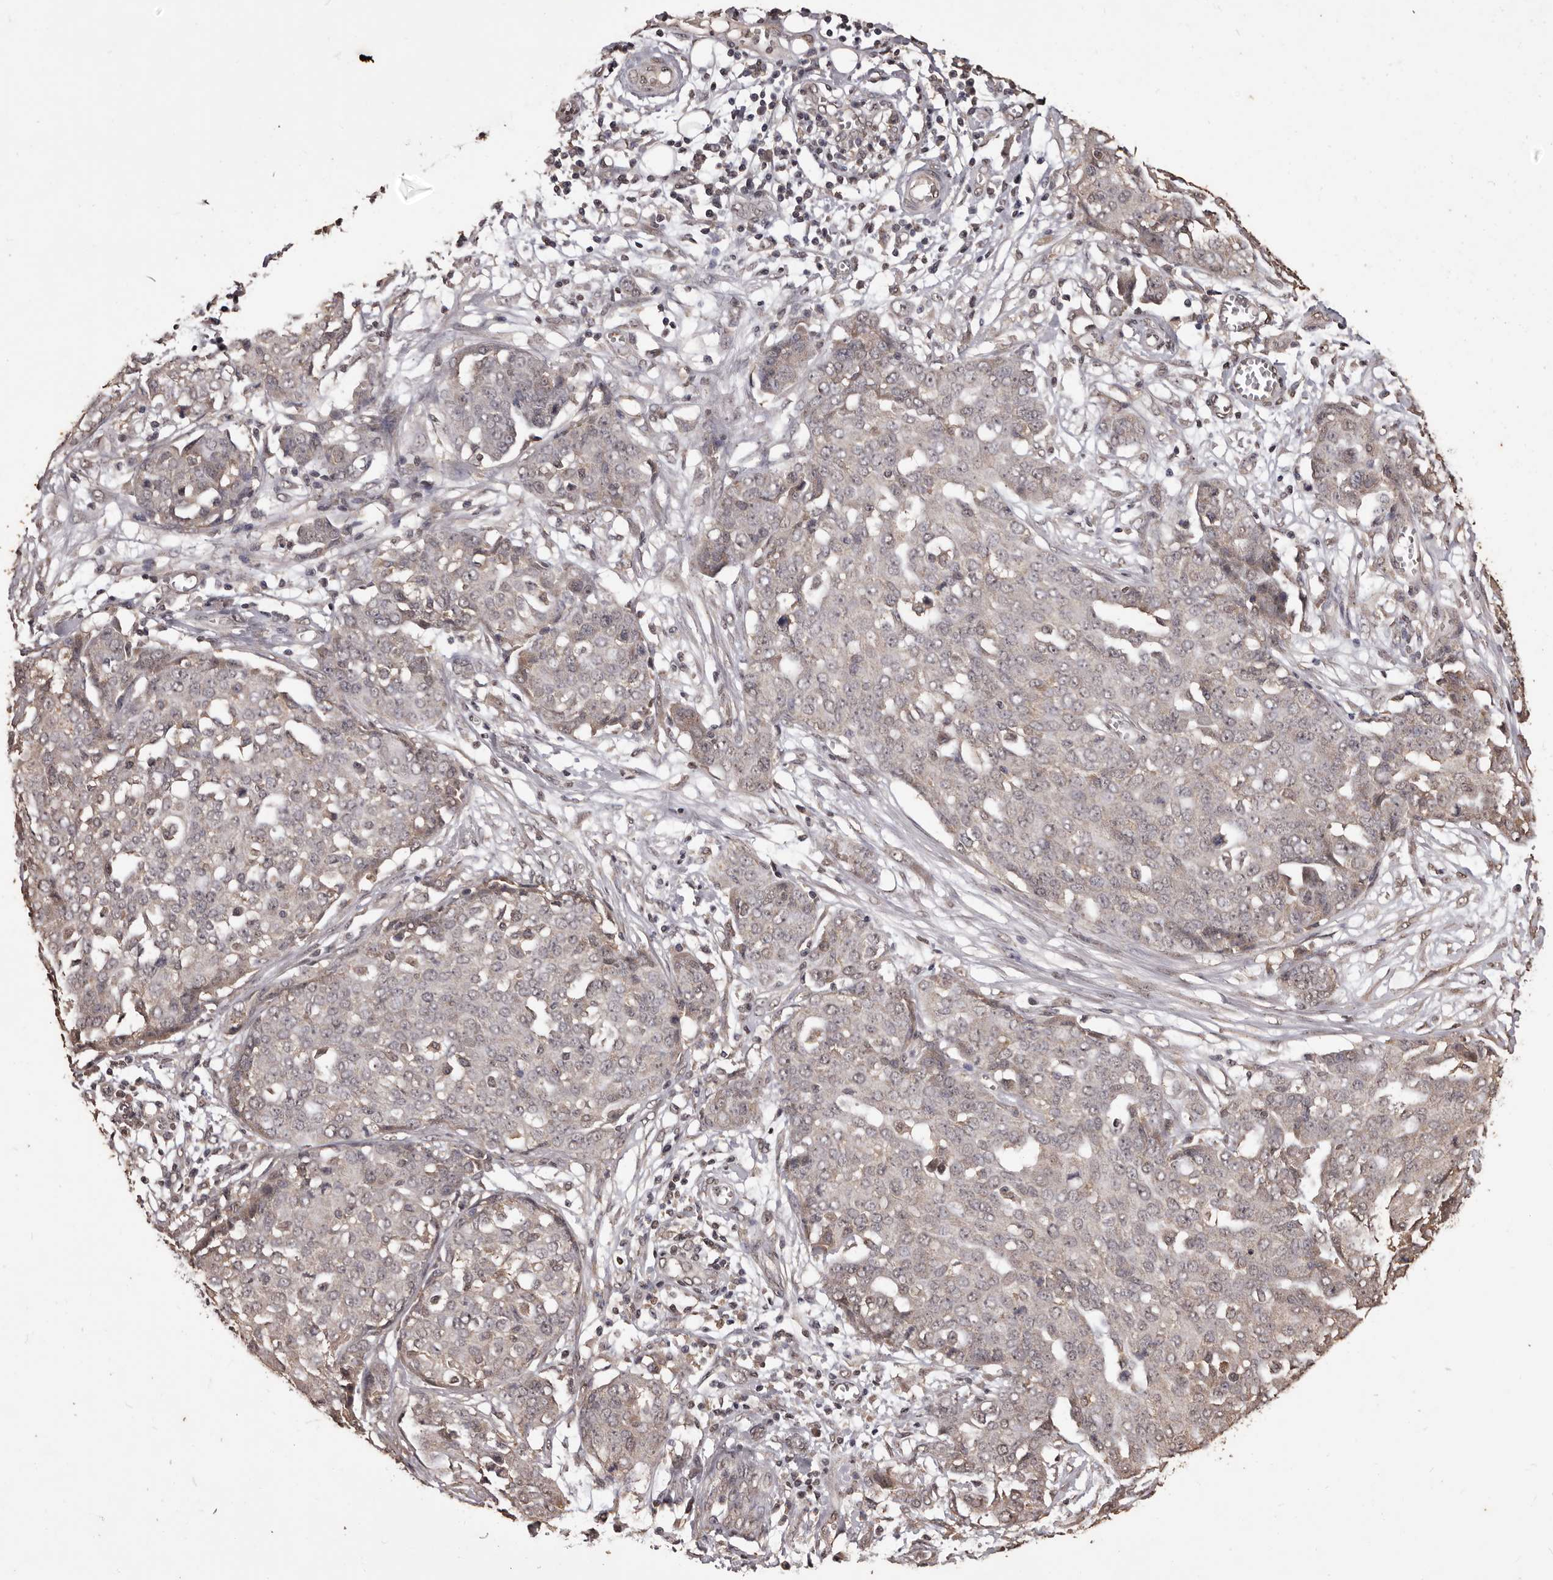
{"staining": {"intensity": "negative", "quantity": "none", "location": "none"}, "tissue": "ovarian cancer", "cell_type": "Tumor cells", "image_type": "cancer", "snomed": [{"axis": "morphology", "description": "Cystadenocarcinoma, serous, NOS"}, {"axis": "topography", "description": "Soft tissue"}, {"axis": "topography", "description": "Ovary"}], "caption": "This is an IHC micrograph of serous cystadenocarcinoma (ovarian). There is no staining in tumor cells.", "gene": "NAV1", "patient": {"sex": "female", "age": 57}}